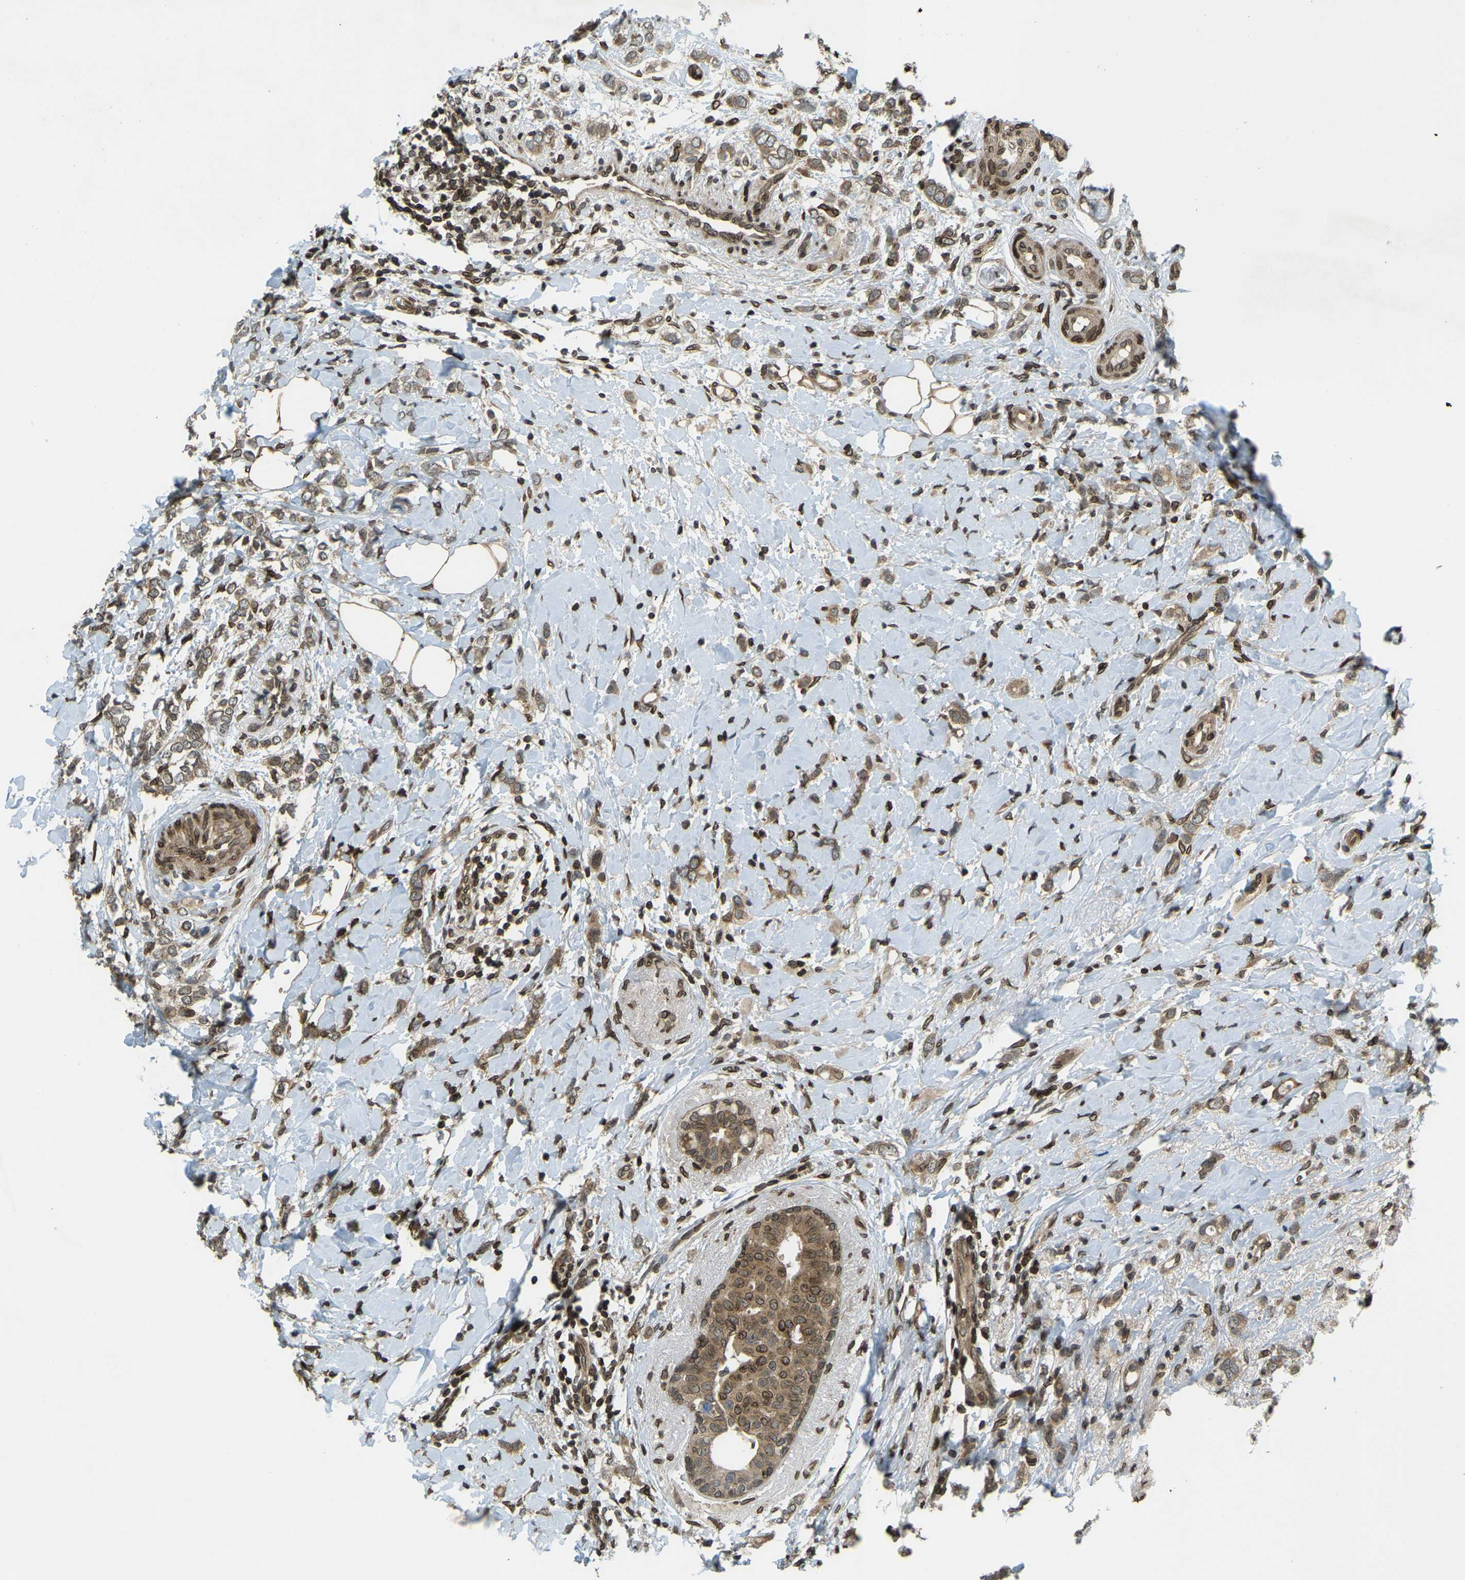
{"staining": {"intensity": "moderate", "quantity": ">75%", "location": "cytoplasmic/membranous,nuclear"}, "tissue": "breast cancer", "cell_type": "Tumor cells", "image_type": "cancer", "snomed": [{"axis": "morphology", "description": "Normal tissue, NOS"}, {"axis": "morphology", "description": "Lobular carcinoma"}, {"axis": "topography", "description": "Breast"}], "caption": "A brown stain labels moderate cytoplasmic/membranous and nuclear positivity of a protein in human breast cancer (lobular carcinoma) tumor cells. (DAB IHC, brown staining for protein, blue staining for nuclei).", "gene": "SYNE1", "patient": {"sex": "female", "age": 47}}